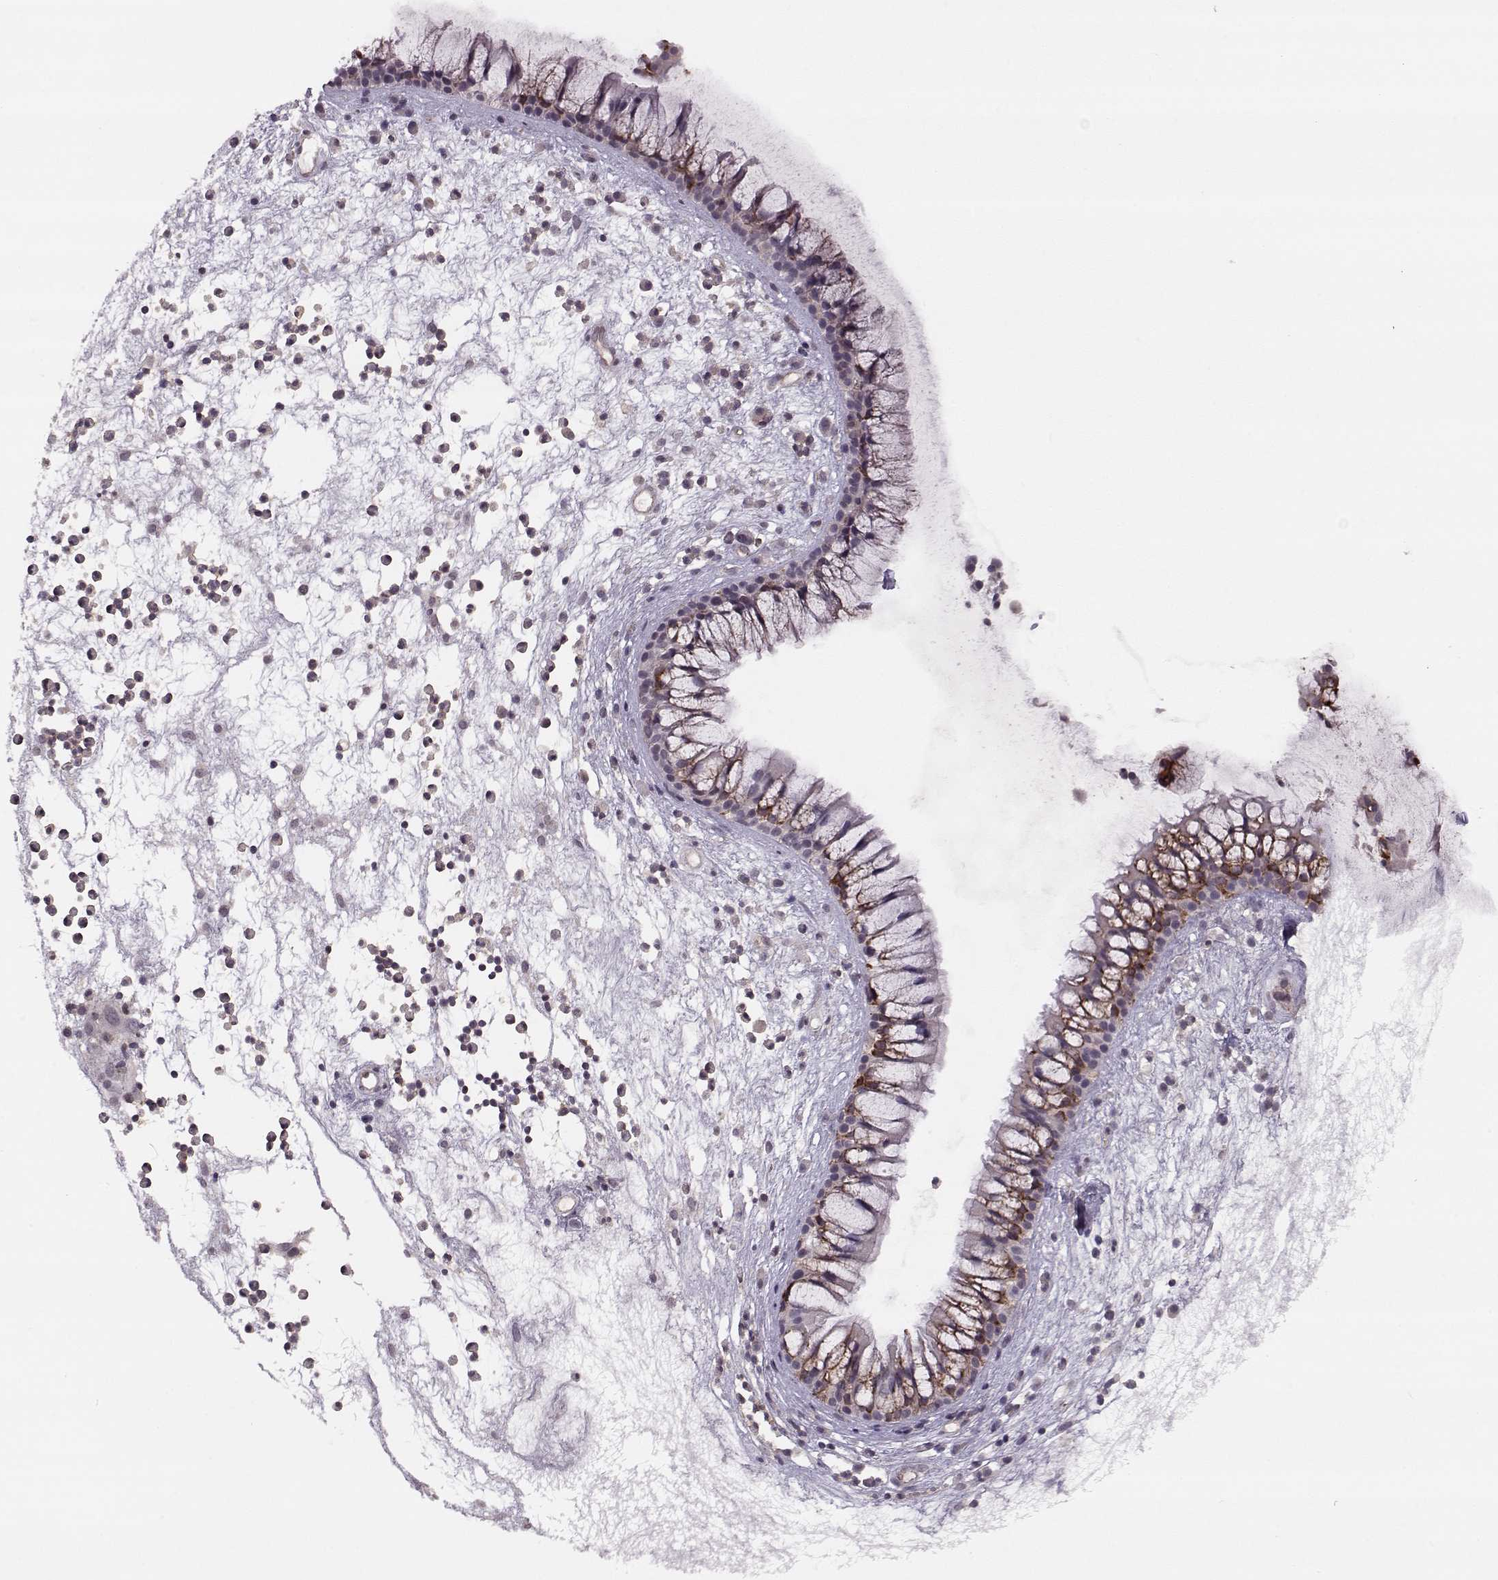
{"staining": {"intensity": "strong", "quantity": "<25%", "location": "cytoplasmic/membranous"}, "tissue": "nasopharynx", "cell_type": "Respiratory epithelial cells", "image_type": "normal", "snomed": [{"axis": "morphology", "description": "Normal tissue, NOS"}, {"axis": "topography", "description": "Nasopharynx"}], "caption": "The immunohistochemical stain highlights strong cytoplasmic/membranous expression in respiratory epithelial cells of normal nasopharynx. (DAB (3,3'-diaminobenzidine) IHC, brown staining for protein, blue staining for nuclei).", "gene": "KIF13B", "patient": {"sex": "male", "age": 77}}